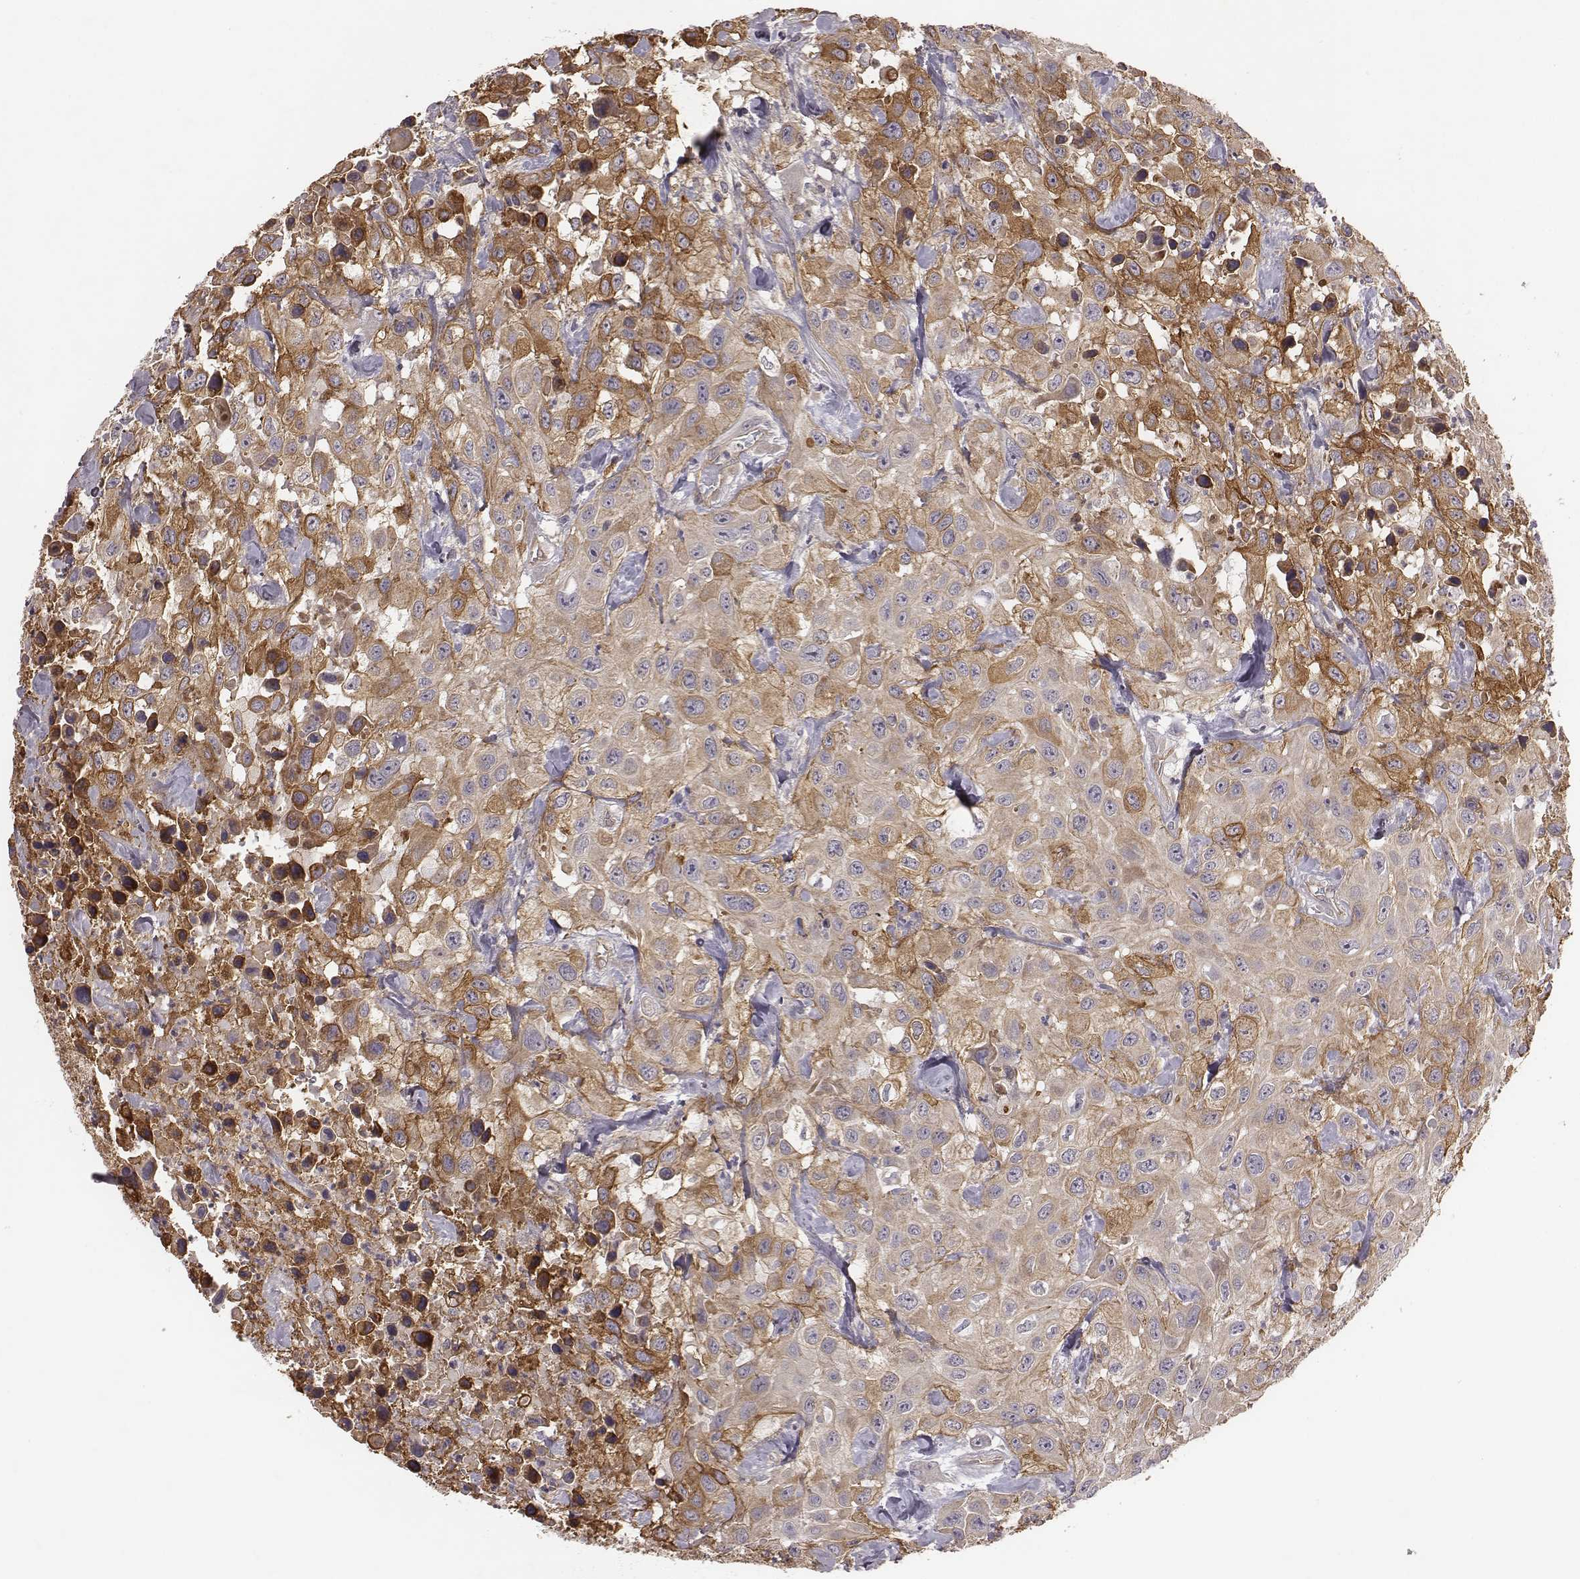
{"staining": {"intensity": "weak", "quantity": ">75%", "location": "cytoplasmic/membranous"}, "tissue": "urothelial cancer", "cell_type": "Tumor cells", "image_type": "cancer", "snomed": [{"axis": "morphology", "description": "Urothelial carcinoma, High grade"}, {"axis": "topography", "description": "Urinary bladder"}], "caption": "A micrograph showing weak cytoplasmic/membranous expression in approximately >75% of tumor cells in high-grade urothelial carcinoma, as visualized by brown immunohistochemical staining.", "gene": "SCARF1", "patient": {"sex": "male", "age": 79}}